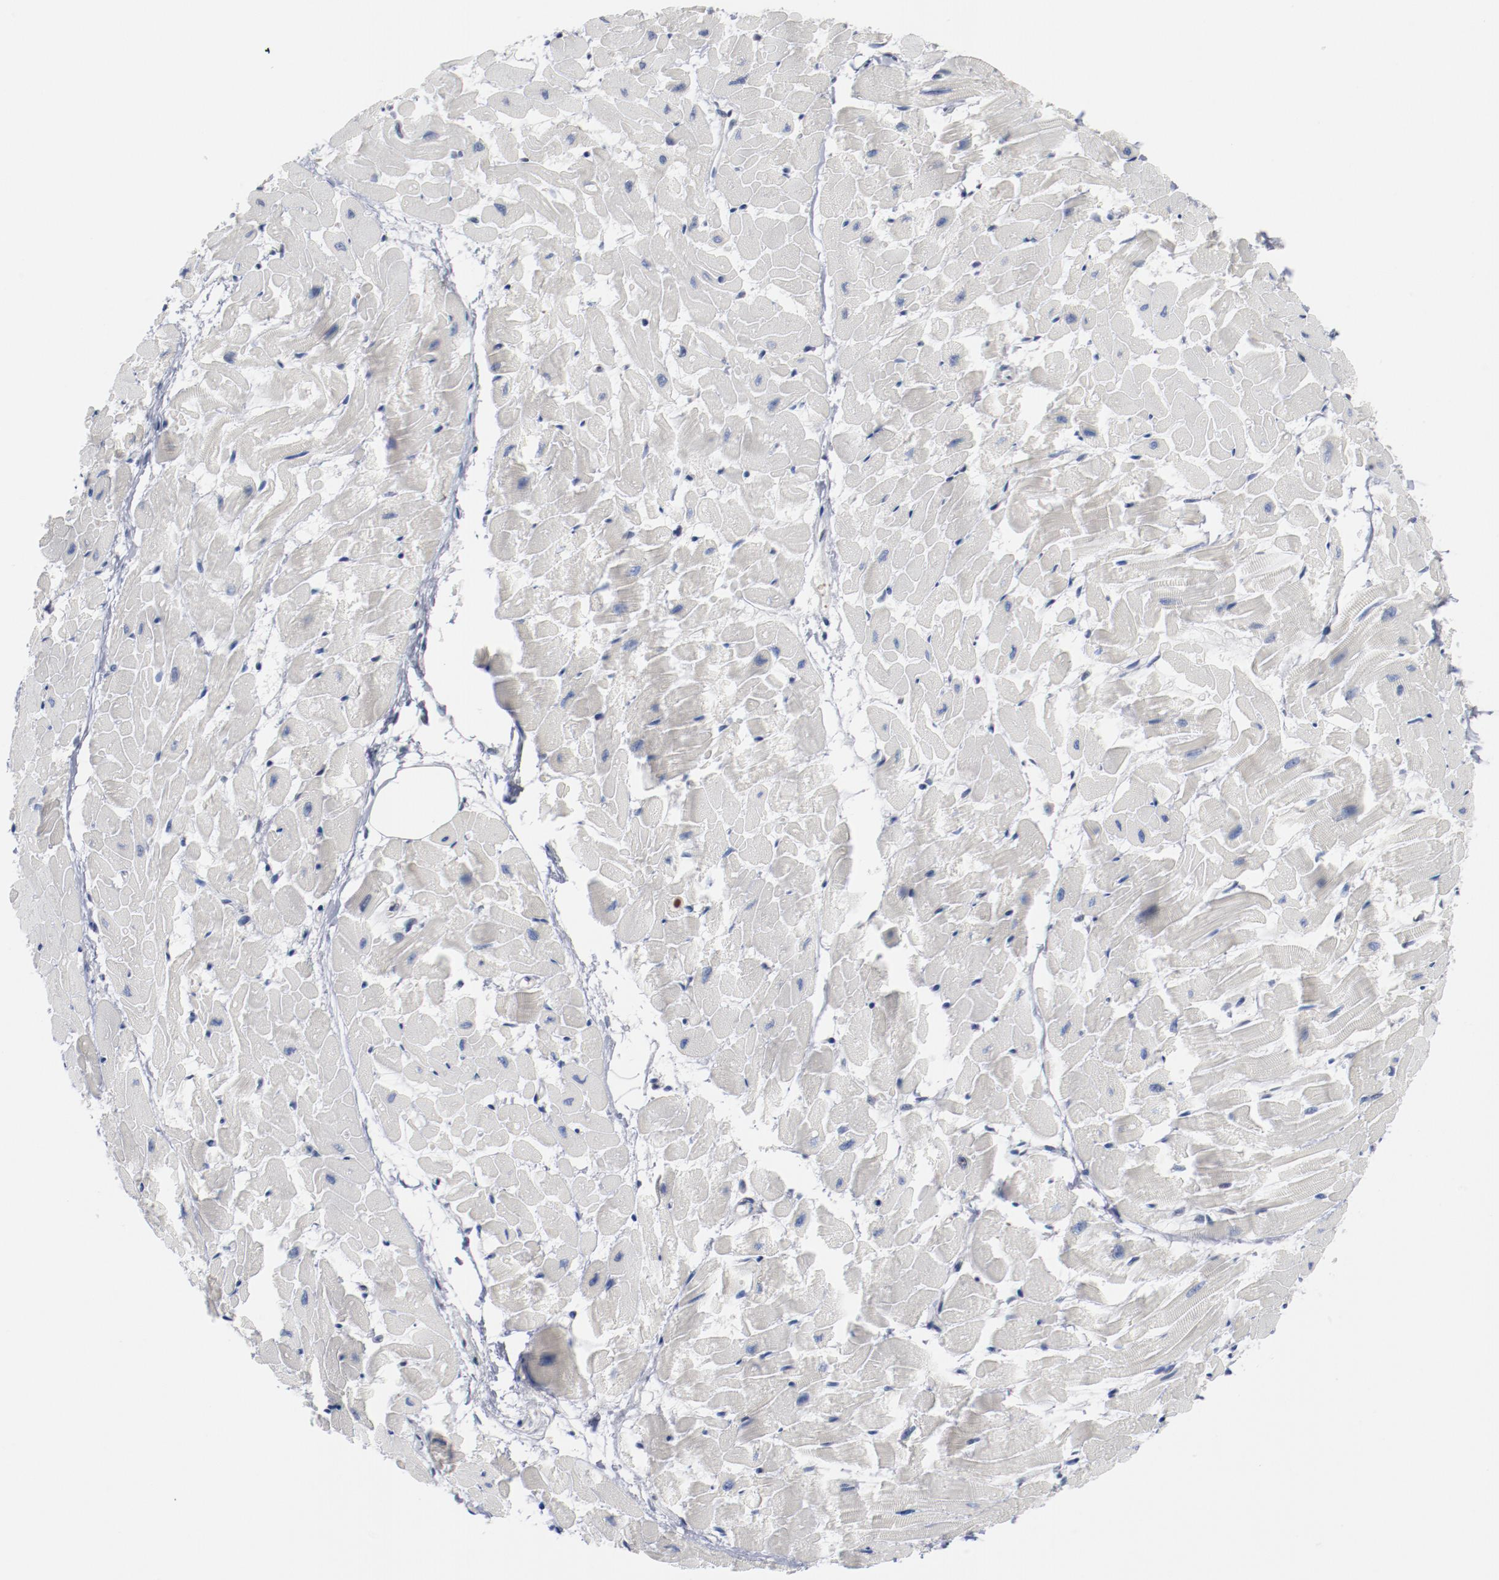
{"staining": {"intensity": "moderate", "quantity": "25%-75%", "location": "nuclear"}, "tissue": "heart muscle", "cell_type": "Cardiomyocytes", "image_type": "normal", "snomed": [{"axis": "morphology", "description": "Normal tissue, NOS"}, {"axis": "topography", "description": "Heart"}], "caption": "Moderate nuclear protein staining is identified in approximately 25%-75% of cardiomyocytes in heart muscle.", "gene": "BUB3", "patient": {"sex": "female", "age": 19}}